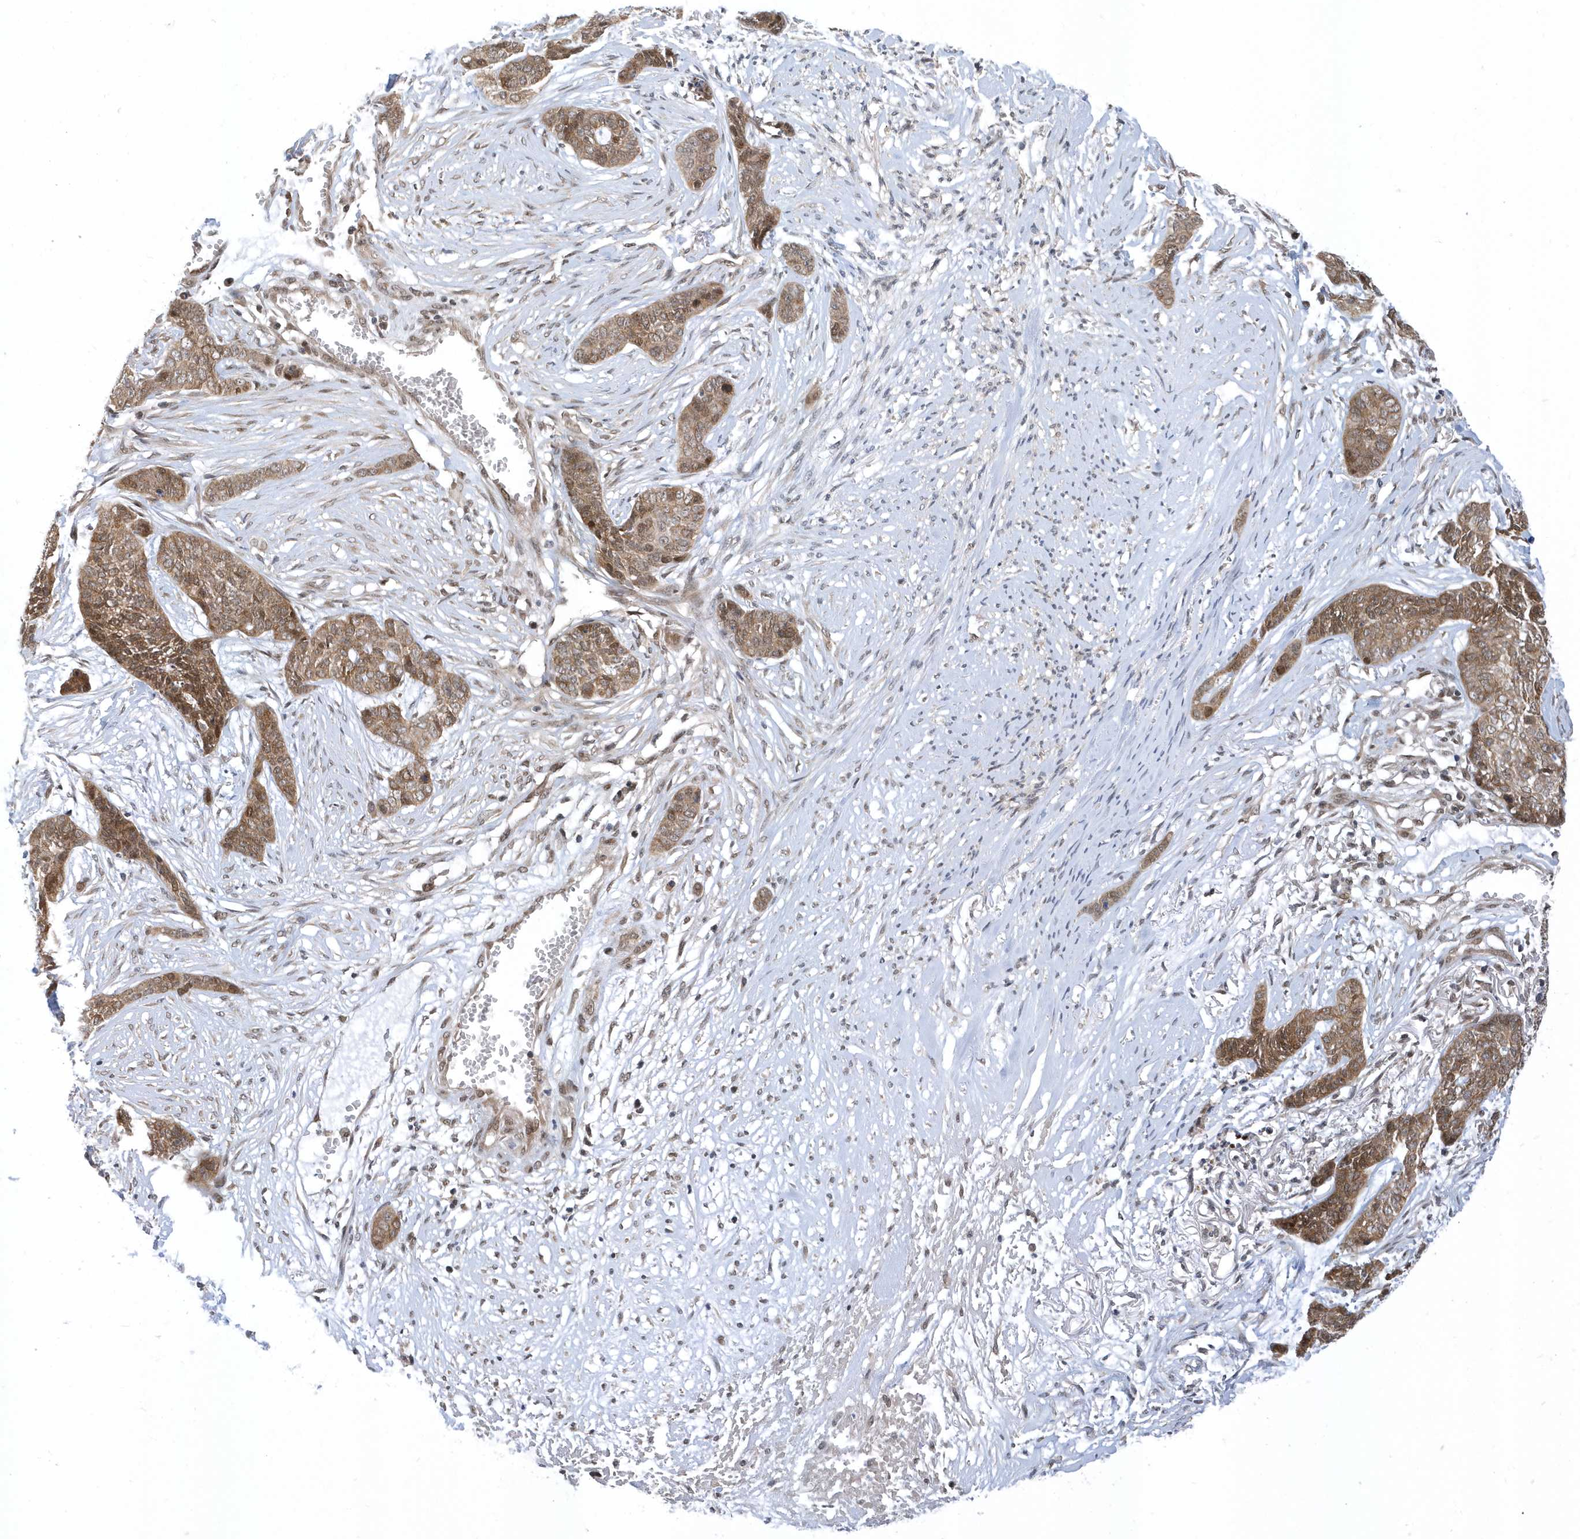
{"staining": {"intensity": "moderate", "quantity": ">75%", "location": "cytoplasmic/membranous,nuclear"}, "tissue": "skin cancer", "cell_type": "Tumor cells", "image_type": "cancer", "snomed": [{"axis": "morphology", "description": "Basal cell carcinoma"}, {"axis": "topography", "description": "Skin"}], "caption": "An image of human skin cancer (basal cell carcinoma) stained for a protein reveals moderate cytoplasmic/membranous and nuclear brown staining in tumor cells. The staining was performed using DAB, with brown indicating positive protein expression. Nuclei are stained blue with hematoxylin.", "gene": "USP53", "patient": {"sex": "female", "age": 64}}